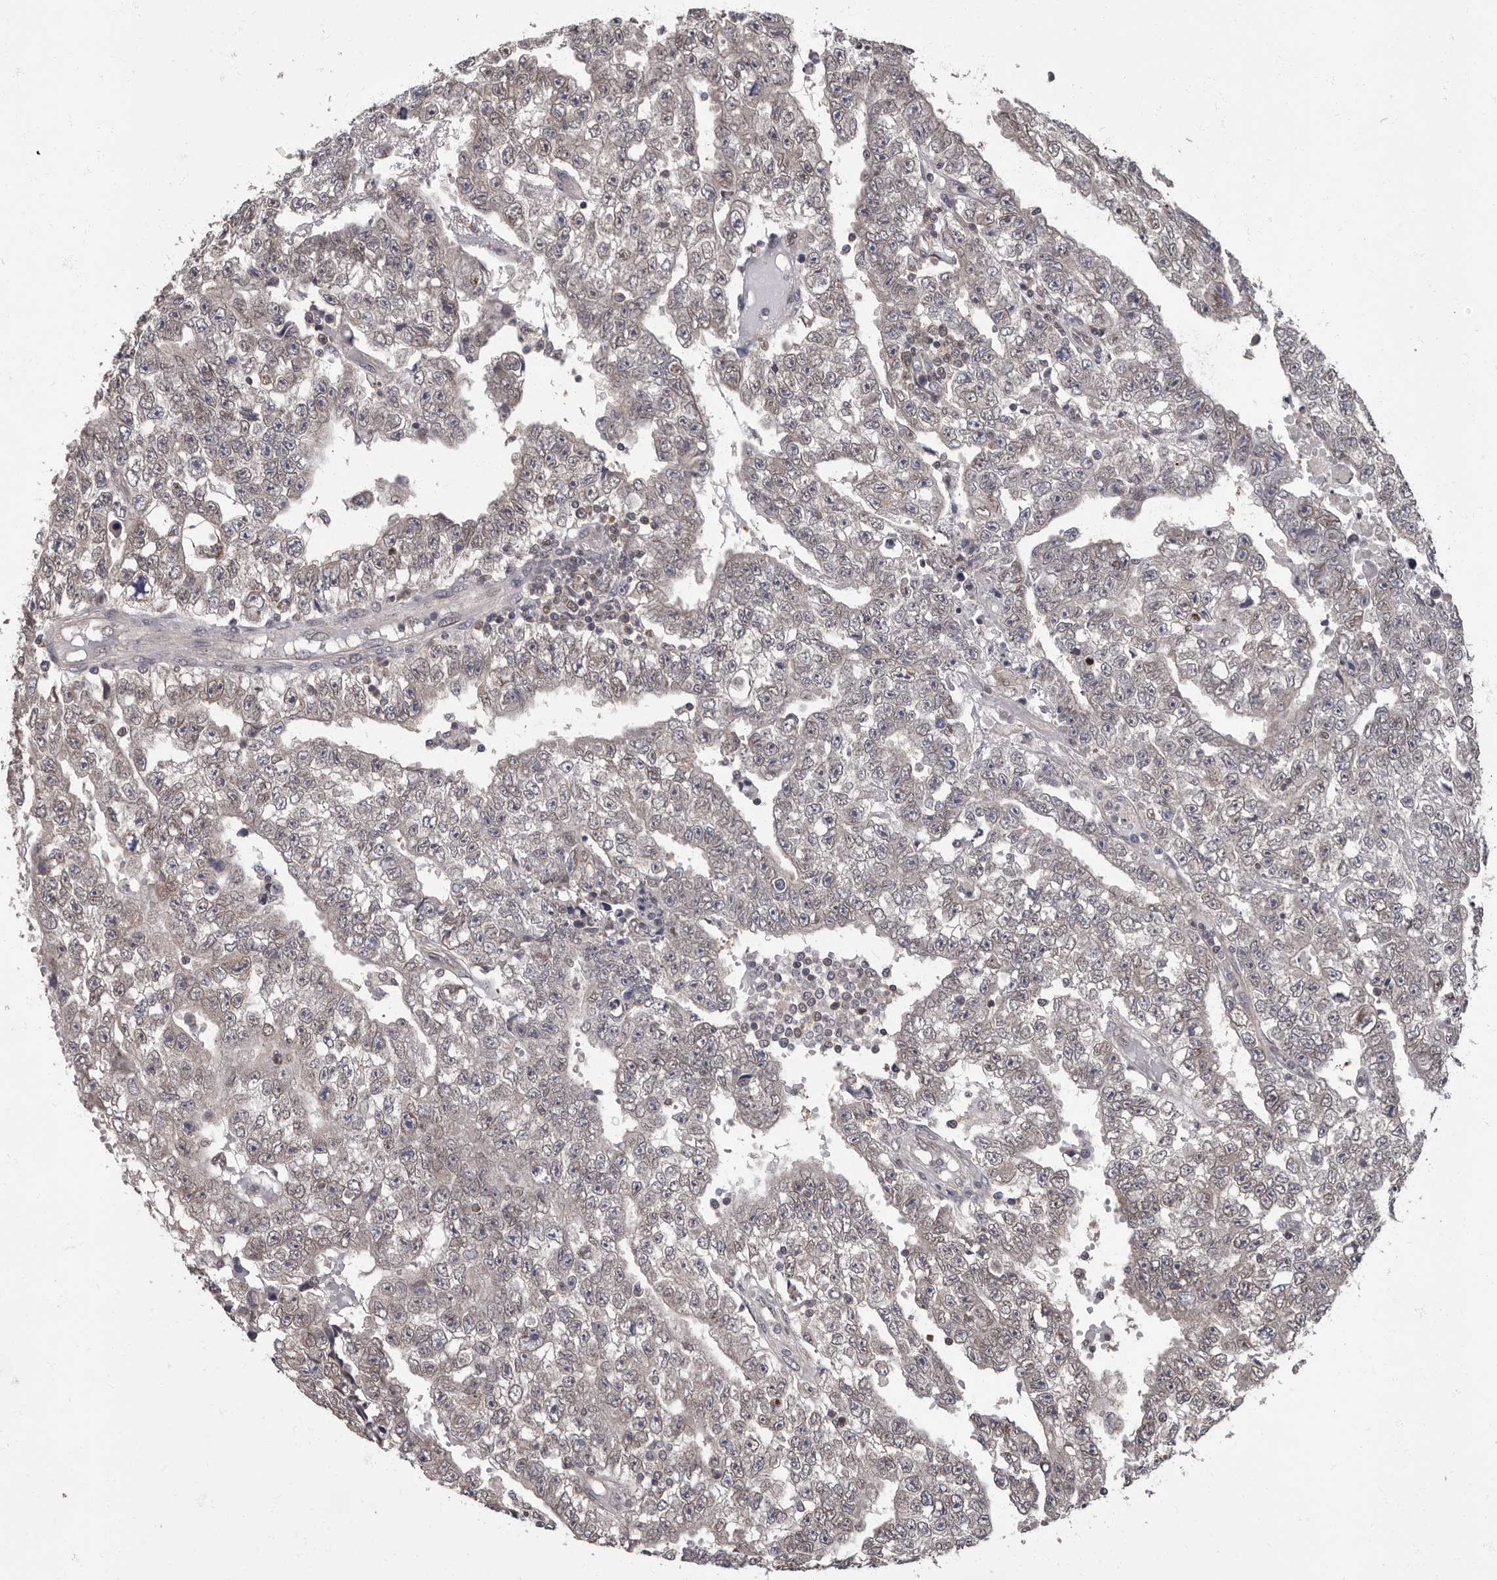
{"staining": {"intensity": "negative", "quantity": "none", "location": "none"}, "tissue": "testis cancer", "cell_type": "Tumor cells", "image_type": "cancer", "snomed": [{"axis": "morphology", "description": "Carcinoma, Embryonal, NOS"}, {"axis": "topography", "description": "Testis"}], "caption": "Immunohistochemistry image of testis cancer (embryonal carcinoma) stained for a protein (brown), which reveals no staining in tumor cells. Nuclei are stained in blue.", "gene": "C1orf50", "patient": {"sex": "male", "age": 25}}